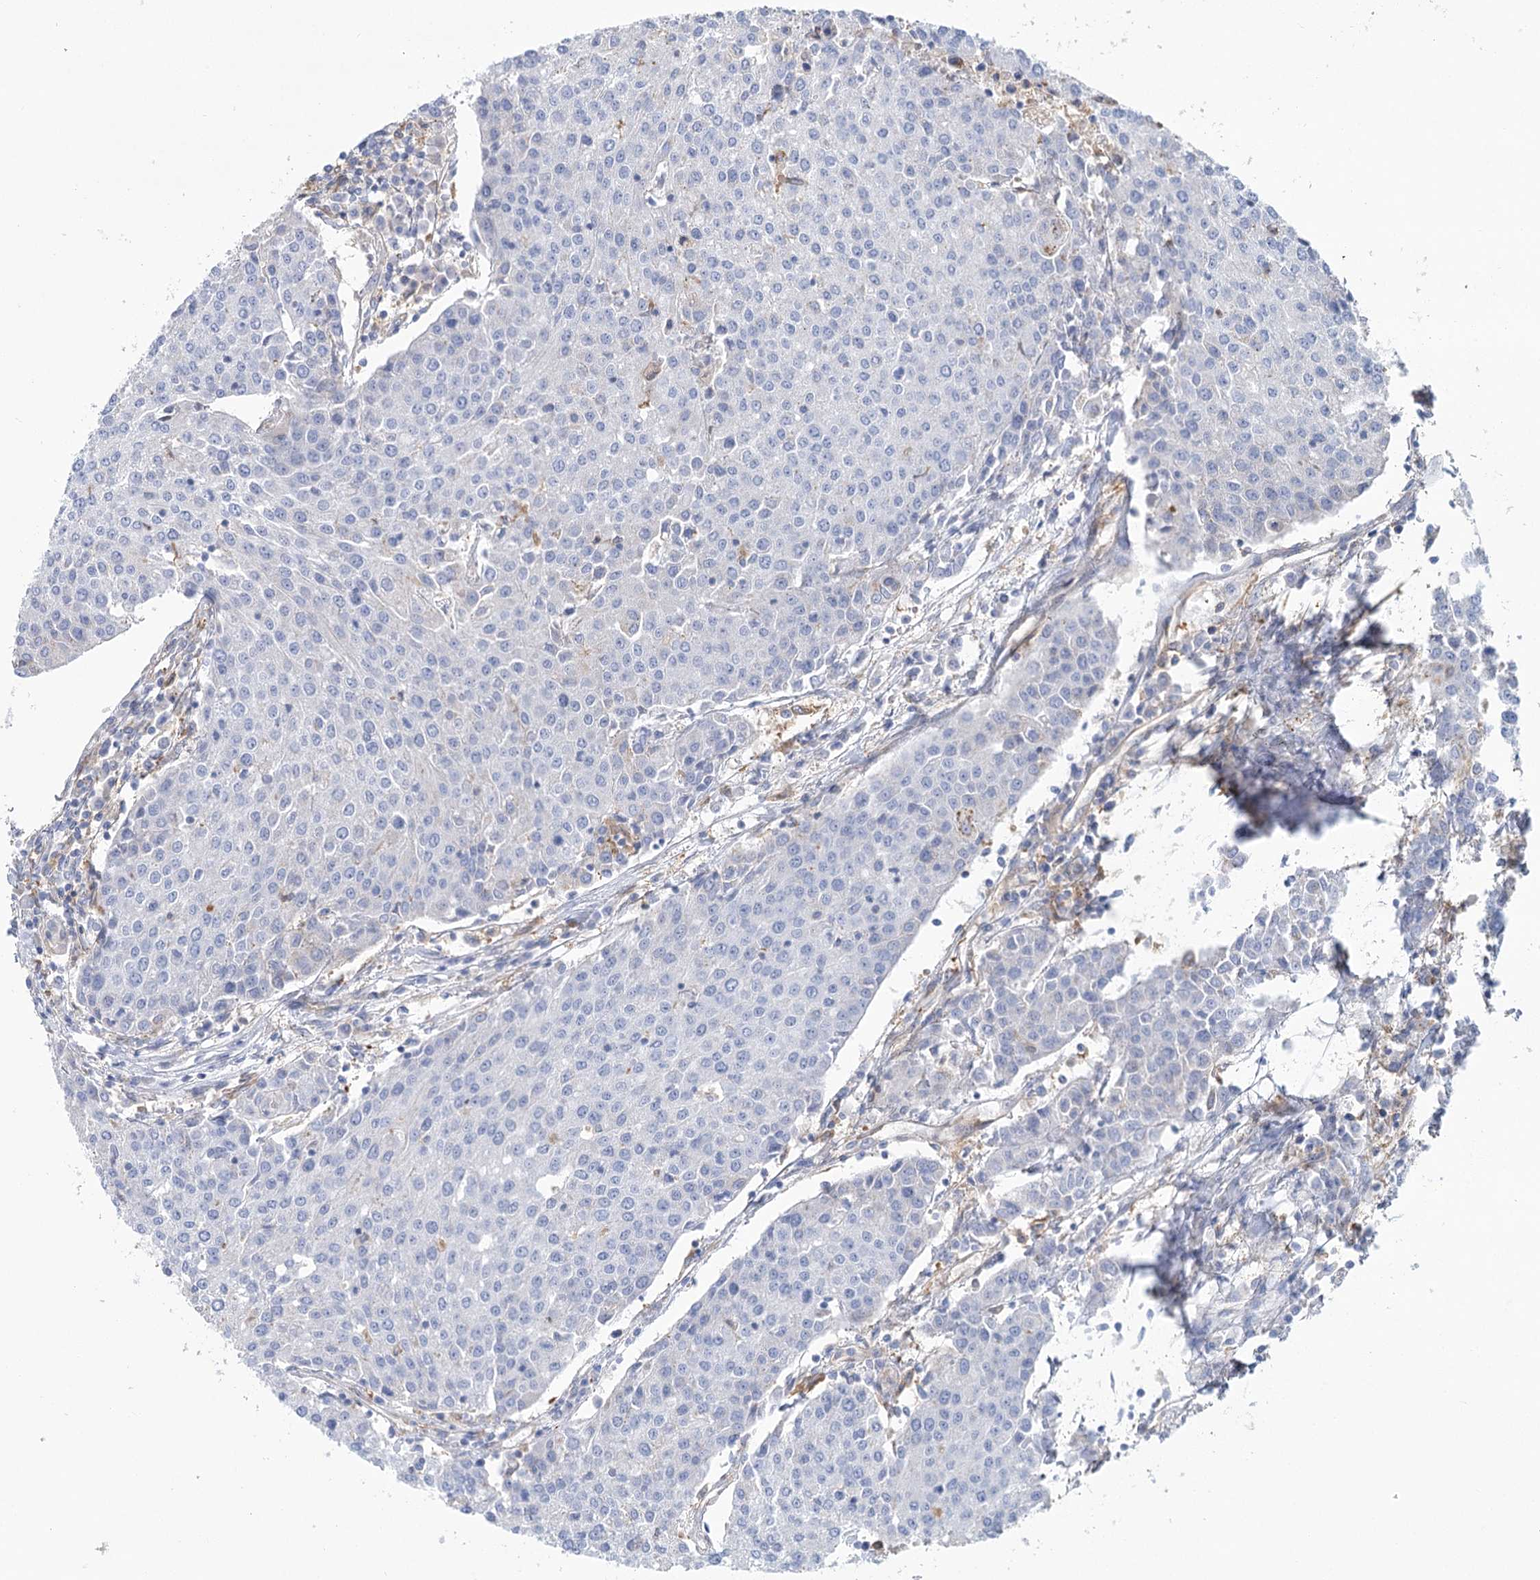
{"staining": {"intensity": "negative", "quantity": "none", "location": "none"}, "tissue": "urothelial cancer", "cell_type": "Tumor cells", "image_type": "cancer", "snomed": [{"axis": "morphology", "description": "Urothelial carcinoma, High grade"}, {"axis": "topography", "description": "Urinary bladder"}], "caption": "IHC of urothelial carcinoma (high-grade) shows no staining in tumor cells.", "gene": "GUSB", "patient": {"sex": "female", "age": 85}}